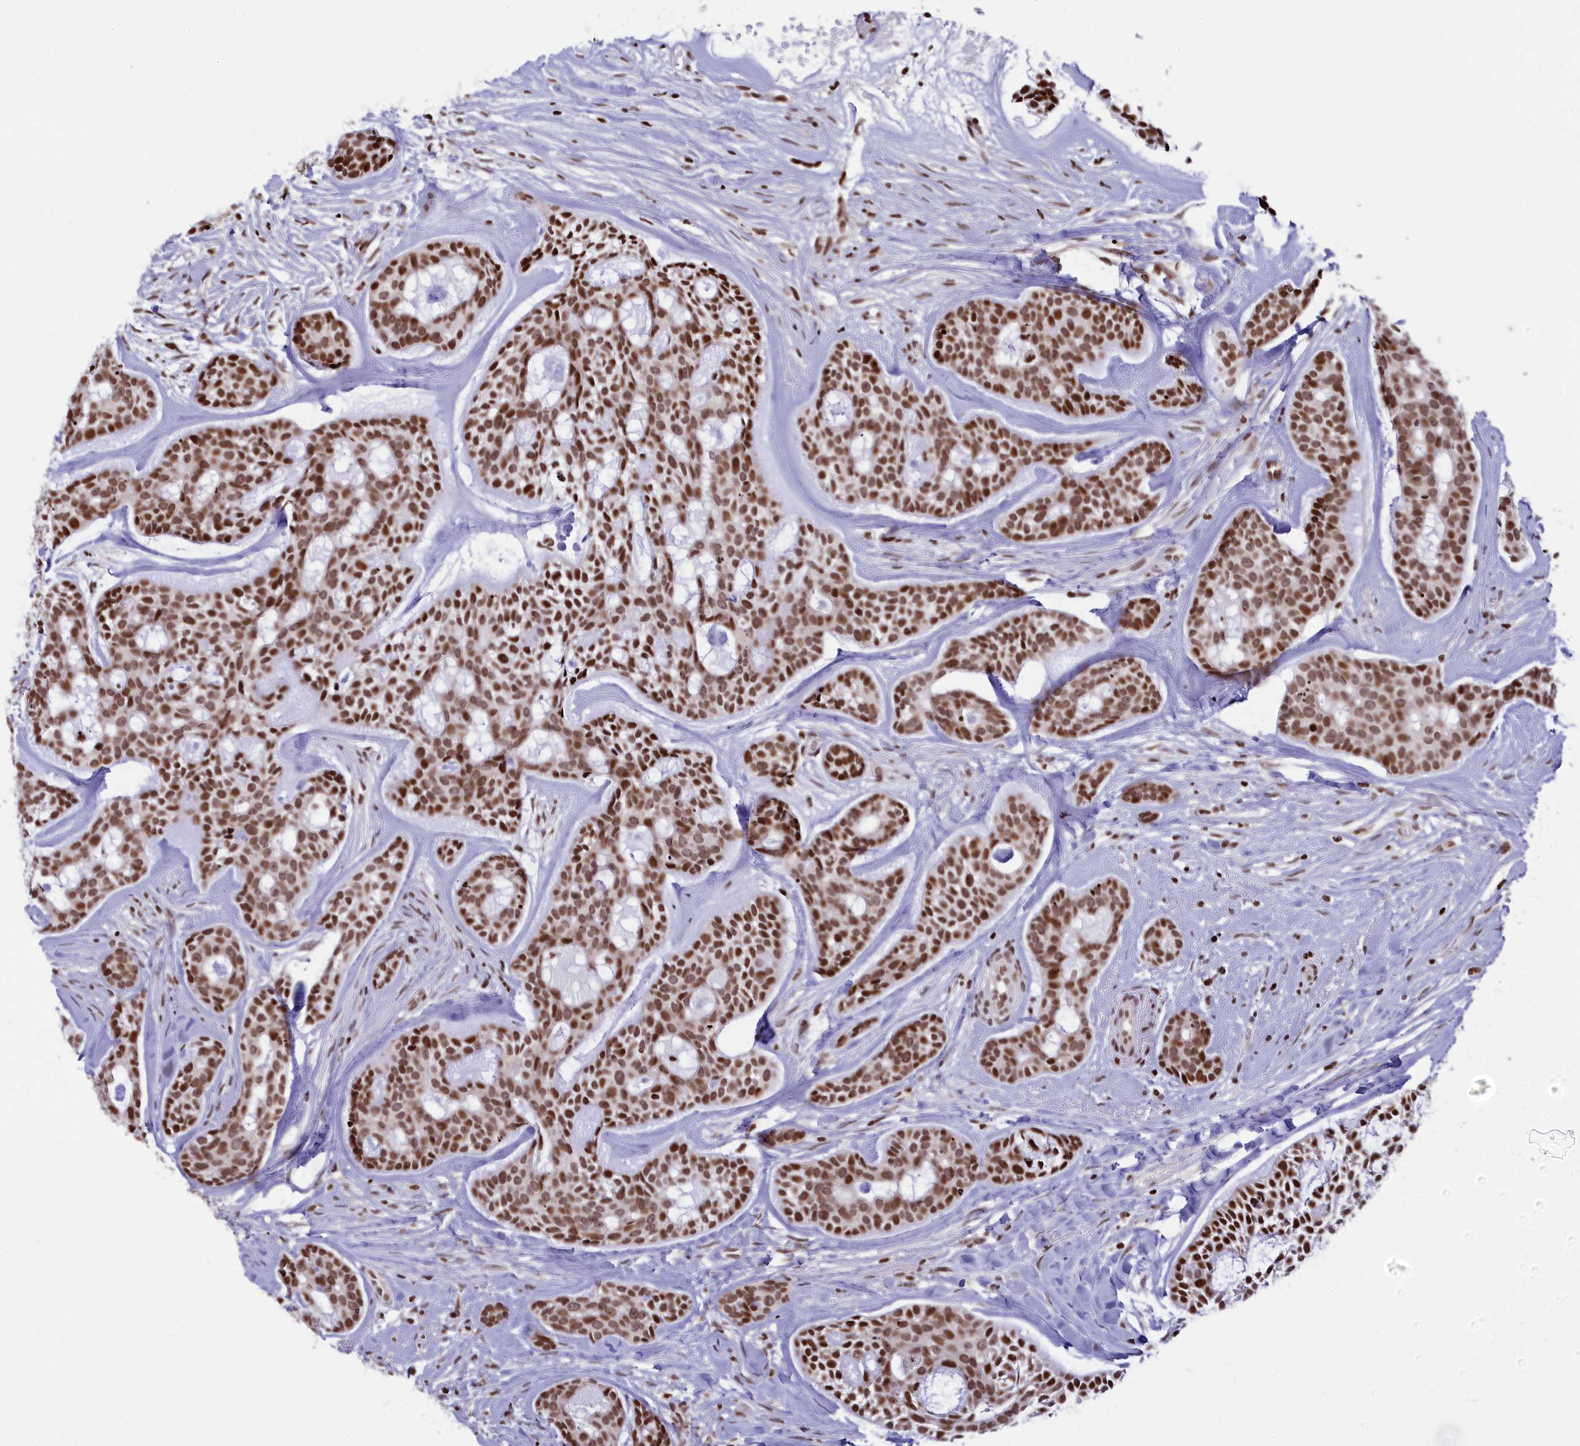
{"staining": {"intensity": "moderate", "quantity": ">75%", "location": "nuclear"}, "tissue": "head and neck cancer", "cell_type": "Tumor cells", "image_type": "cancer", "snomed": [{"axis": "morphology", "description": "Normal tissue, NOS"}, {"axis": "morphology", "description": "Adenocarcinoma, NOS"}, {"axis": "topography", "description": "Subcutis"}, {"axis": "topography", "description": "Nasopharynx"}, {"axis": "topography", "description": "Head-Neck"}], "caption": "Immunohistochemistry (IHC) of adenocarcinoma (head and neck) exhibits medium levels of moderate nuclear positivity in approximately >75% of tumor cells. The staining is performed using DAB brown chromogen to label protein expression. The nuclei are counter-stained blue using hematoxylin.", "gene": "TET2", "patient": {"sex": "female", "age": 73}}